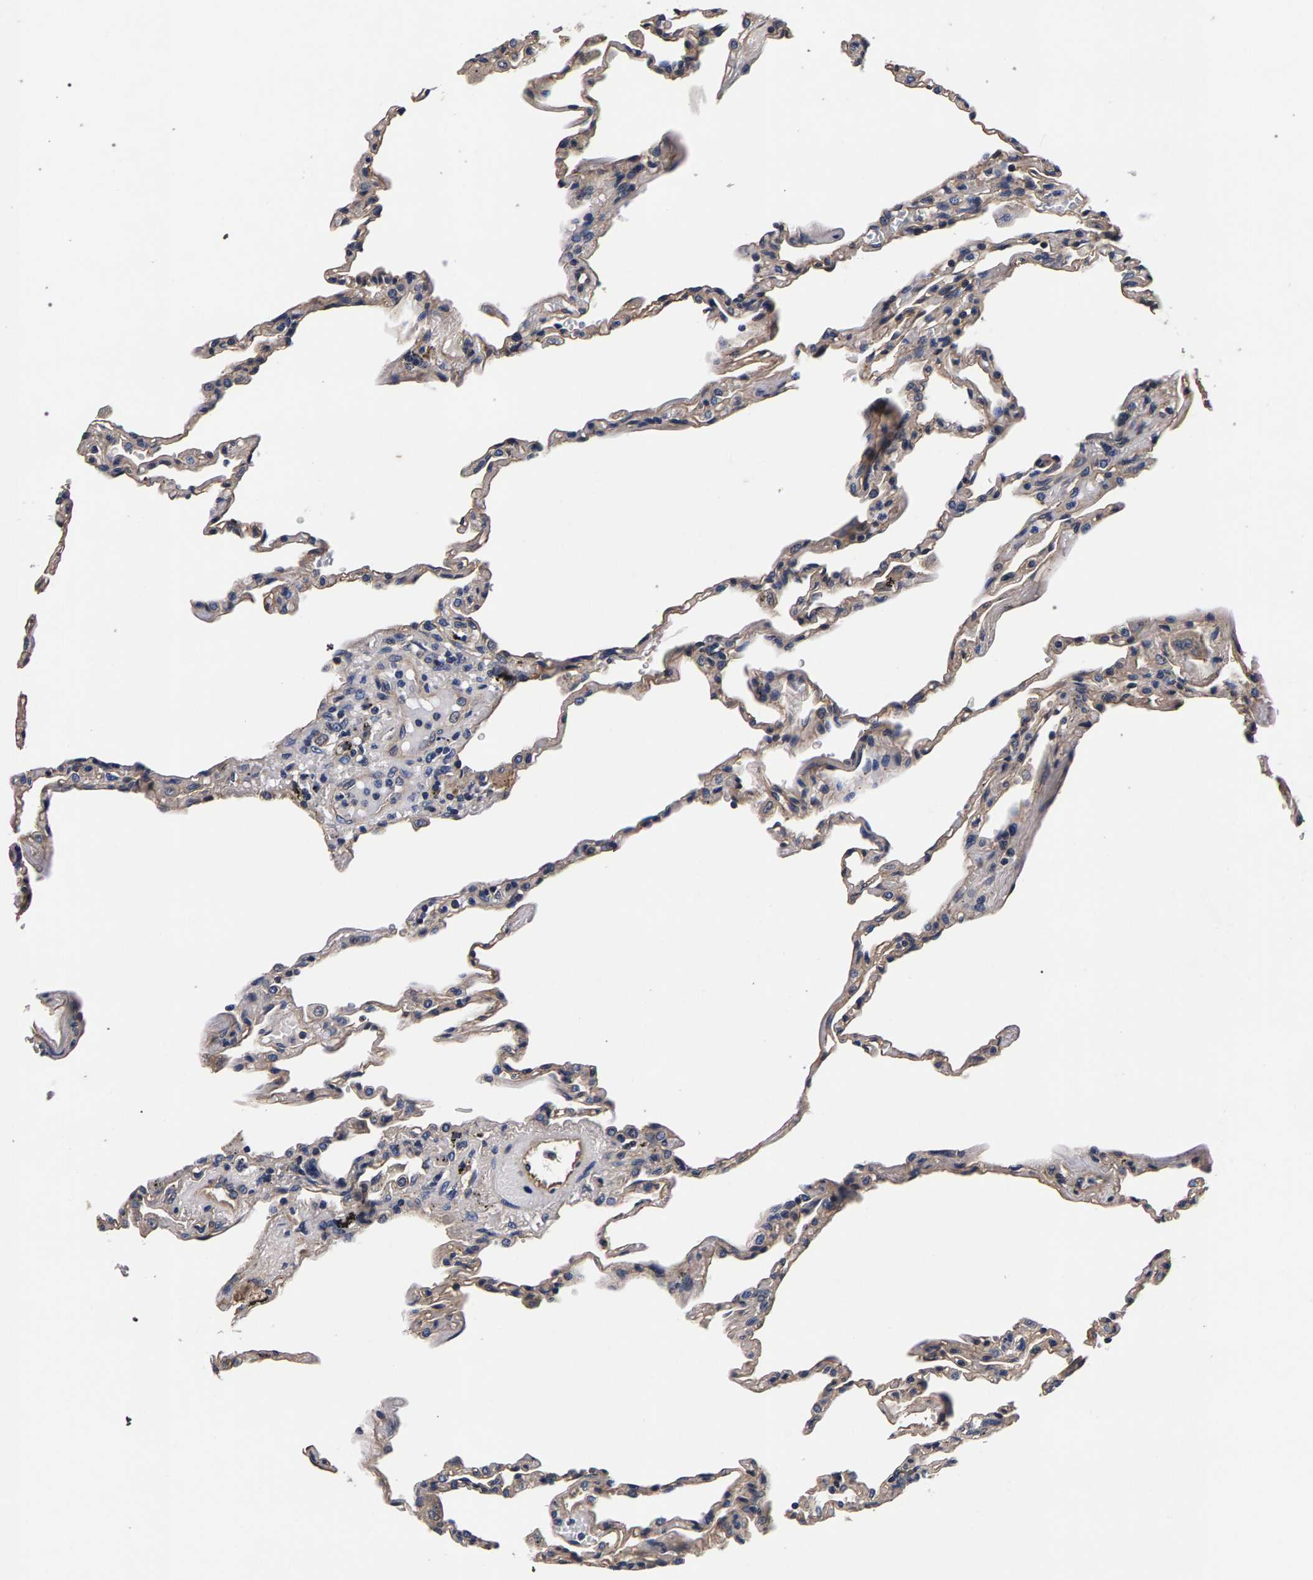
{"staining": {"intensity": "moderate", "quantity": ">75%", "location": "cytoplasmic/membranous"}, "tissue": "lung", "cell_type": "Alveolar cells", "image_type": "normal", "snomed": [{"axis": "morphology", "description": "Normal tissue, NOS"}, {"axis": "topography", "description": "Lung"}], "caption": "Approximately >75% of alveolar cells in unremarkable human lung show moderate cytoplasmic/membranous protein staining as visualized by brown immunohistochemical staining.", "gene": "MARCHF7", "patient": {"sex": "male", "age": 59}}